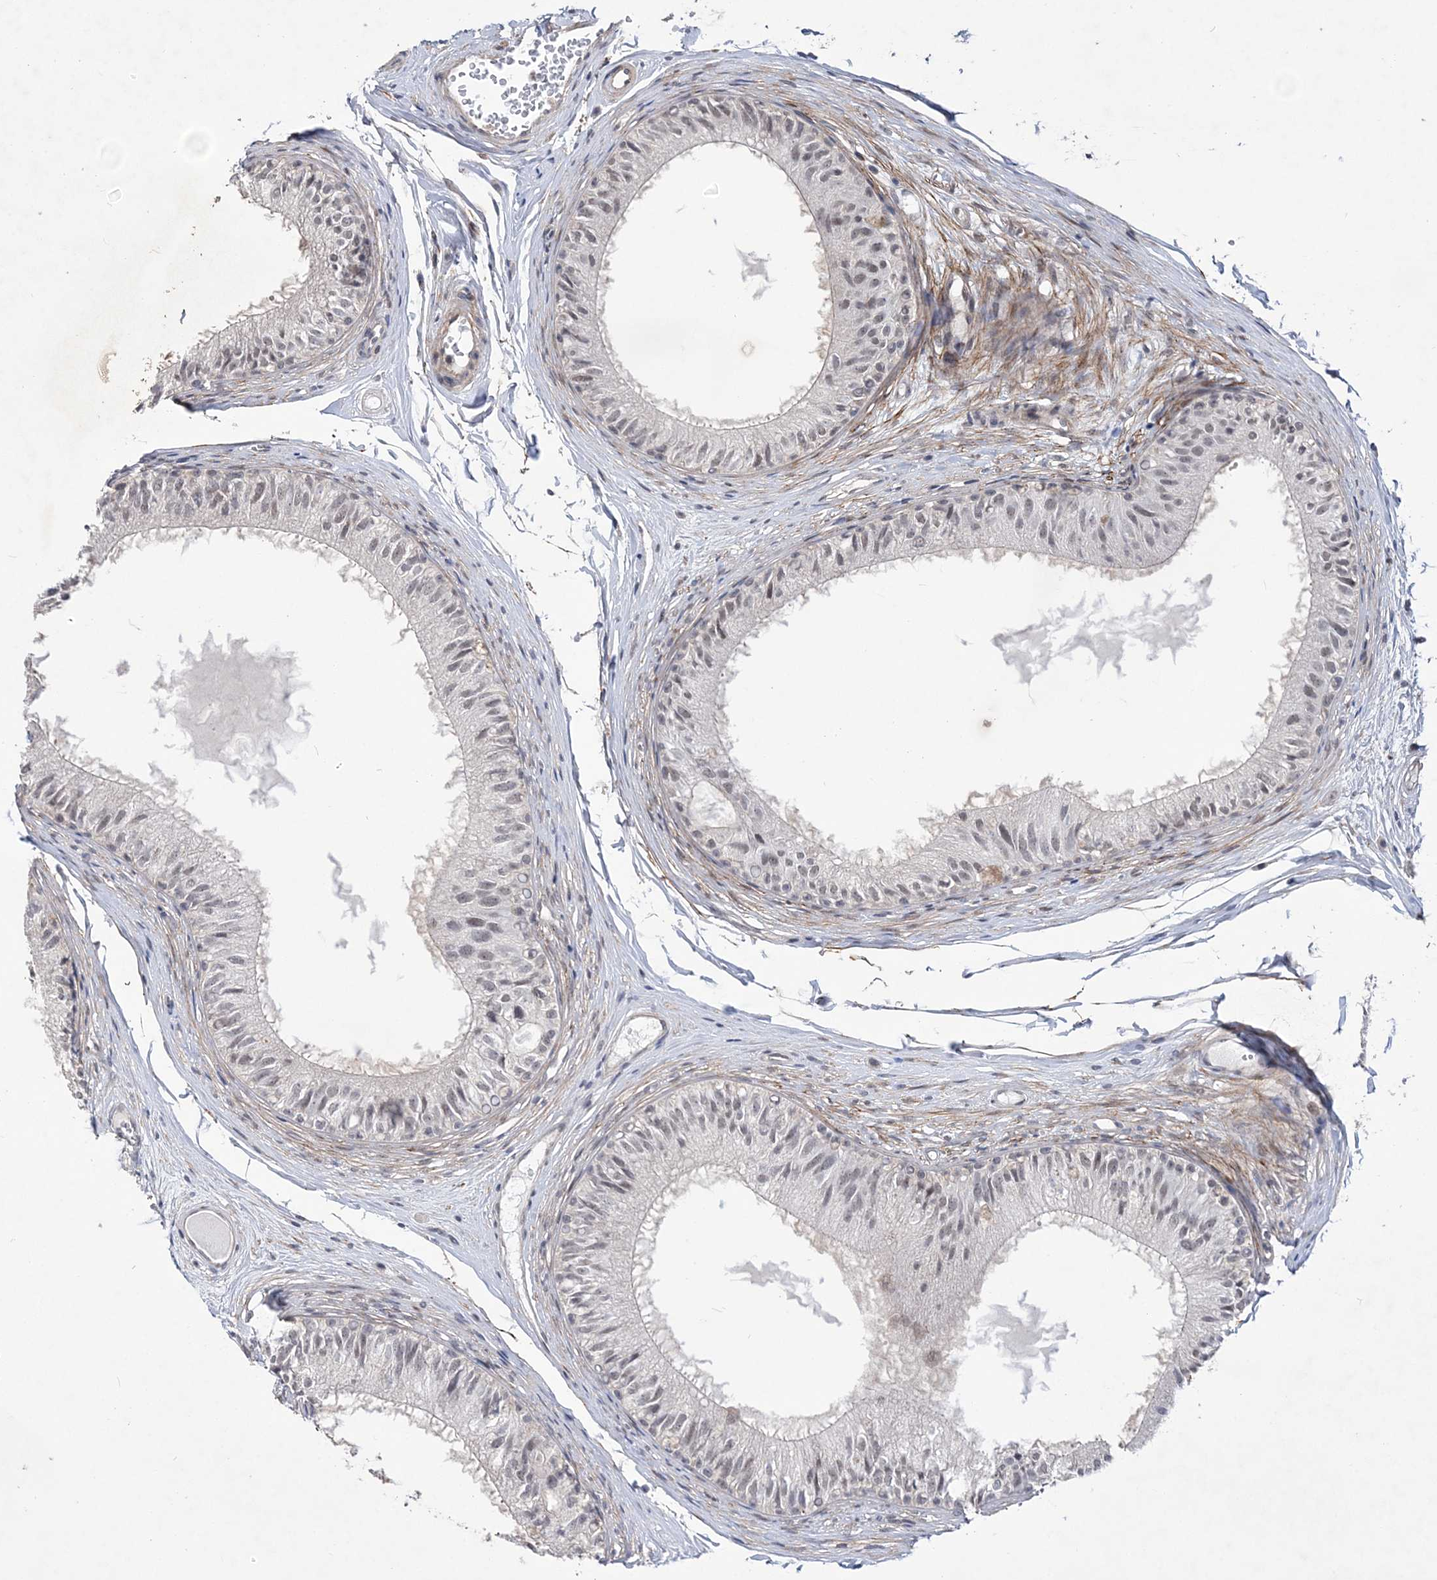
{"staining": {"intensity": "weak", "quantity": "25%-75%", "location": "nuclear"}, "tissue": "epididymis", "cell_type": "Glandular cells", "image_type": "normal", "snomed": [{"axis": "morphology", "description": "Normal tissue, NOS"}, {"axis": "morphology", "description": "Seminoma in situ"}, {"axis": "topography", "description": "Testis"}, {"axis": "topography", "description": "Epididymis"}], "caption": "Immunohistochemistry (IHC) (DAB) staining of normal epididymis exhibits weak nuclear protein staining in about 25%-75% of glandular cells. The protein of interest is stained brown, and the nuclei are stained in blue (DAB IHC with brightfield microscopy, high magnification).", "gene": "BOD1L1", "patient": {"sex": "male", "age": 28}}